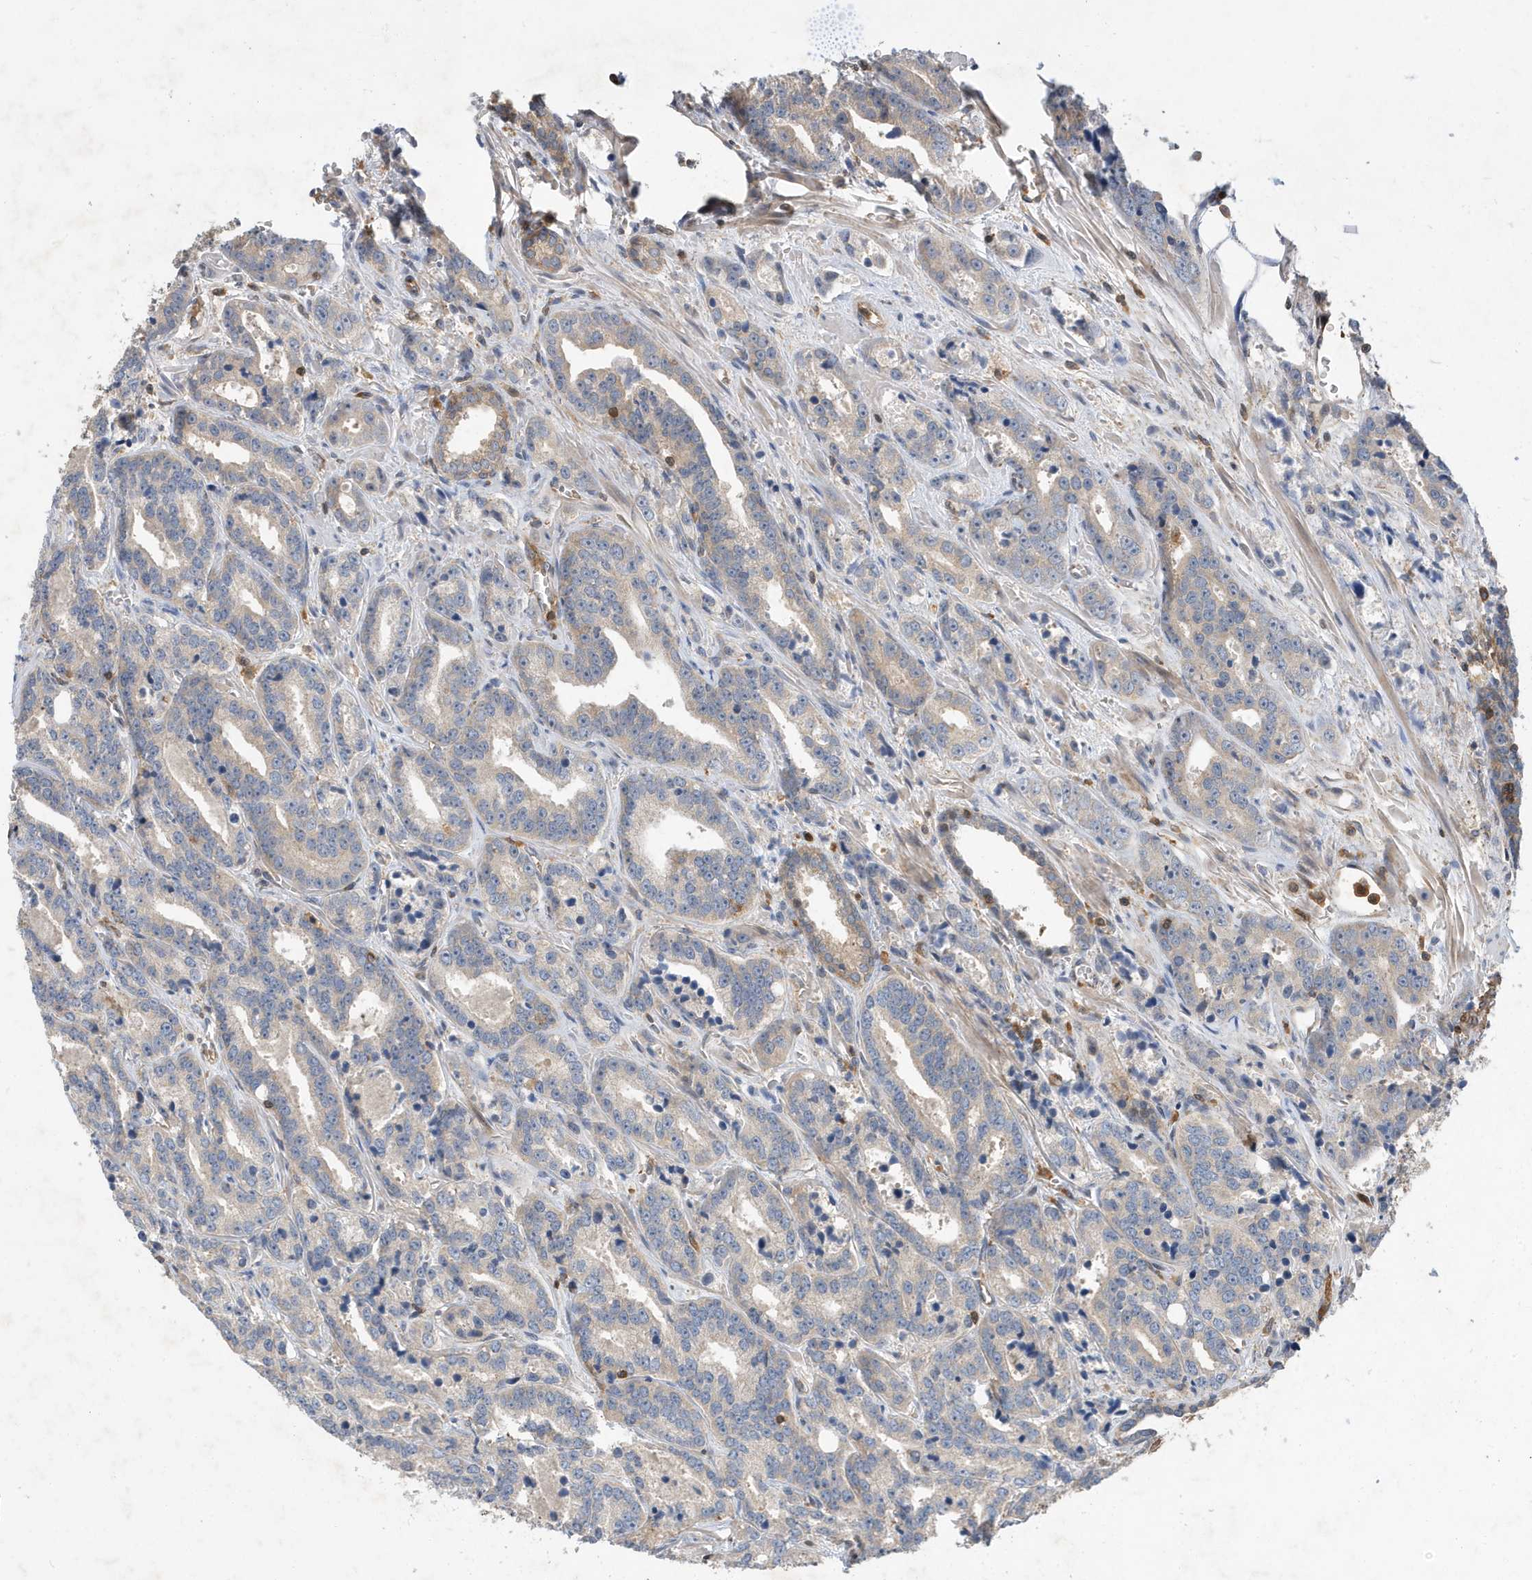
{"staining": {"intensity": "weak", "quantity": "<25%", "location": "cytoplasmic/membranous"}, "tissue": "prostate cancer", "cell_type": "Tumor cells", "image_type": "cancer", "snomed": [{"axis": "morphology", "description": "Adenocarcinoma, High grade"}, {"axis": "topography", "description": "Prostate"}], "caption": "This photomicrograph is of prostate cancer stained with IHC to label a protein in brown with the nuclei are counter-stained blue. There is no staining in tumor cells.", "gene": "LAPTM4A", "patient": {"sex": "male", "age": 62}}